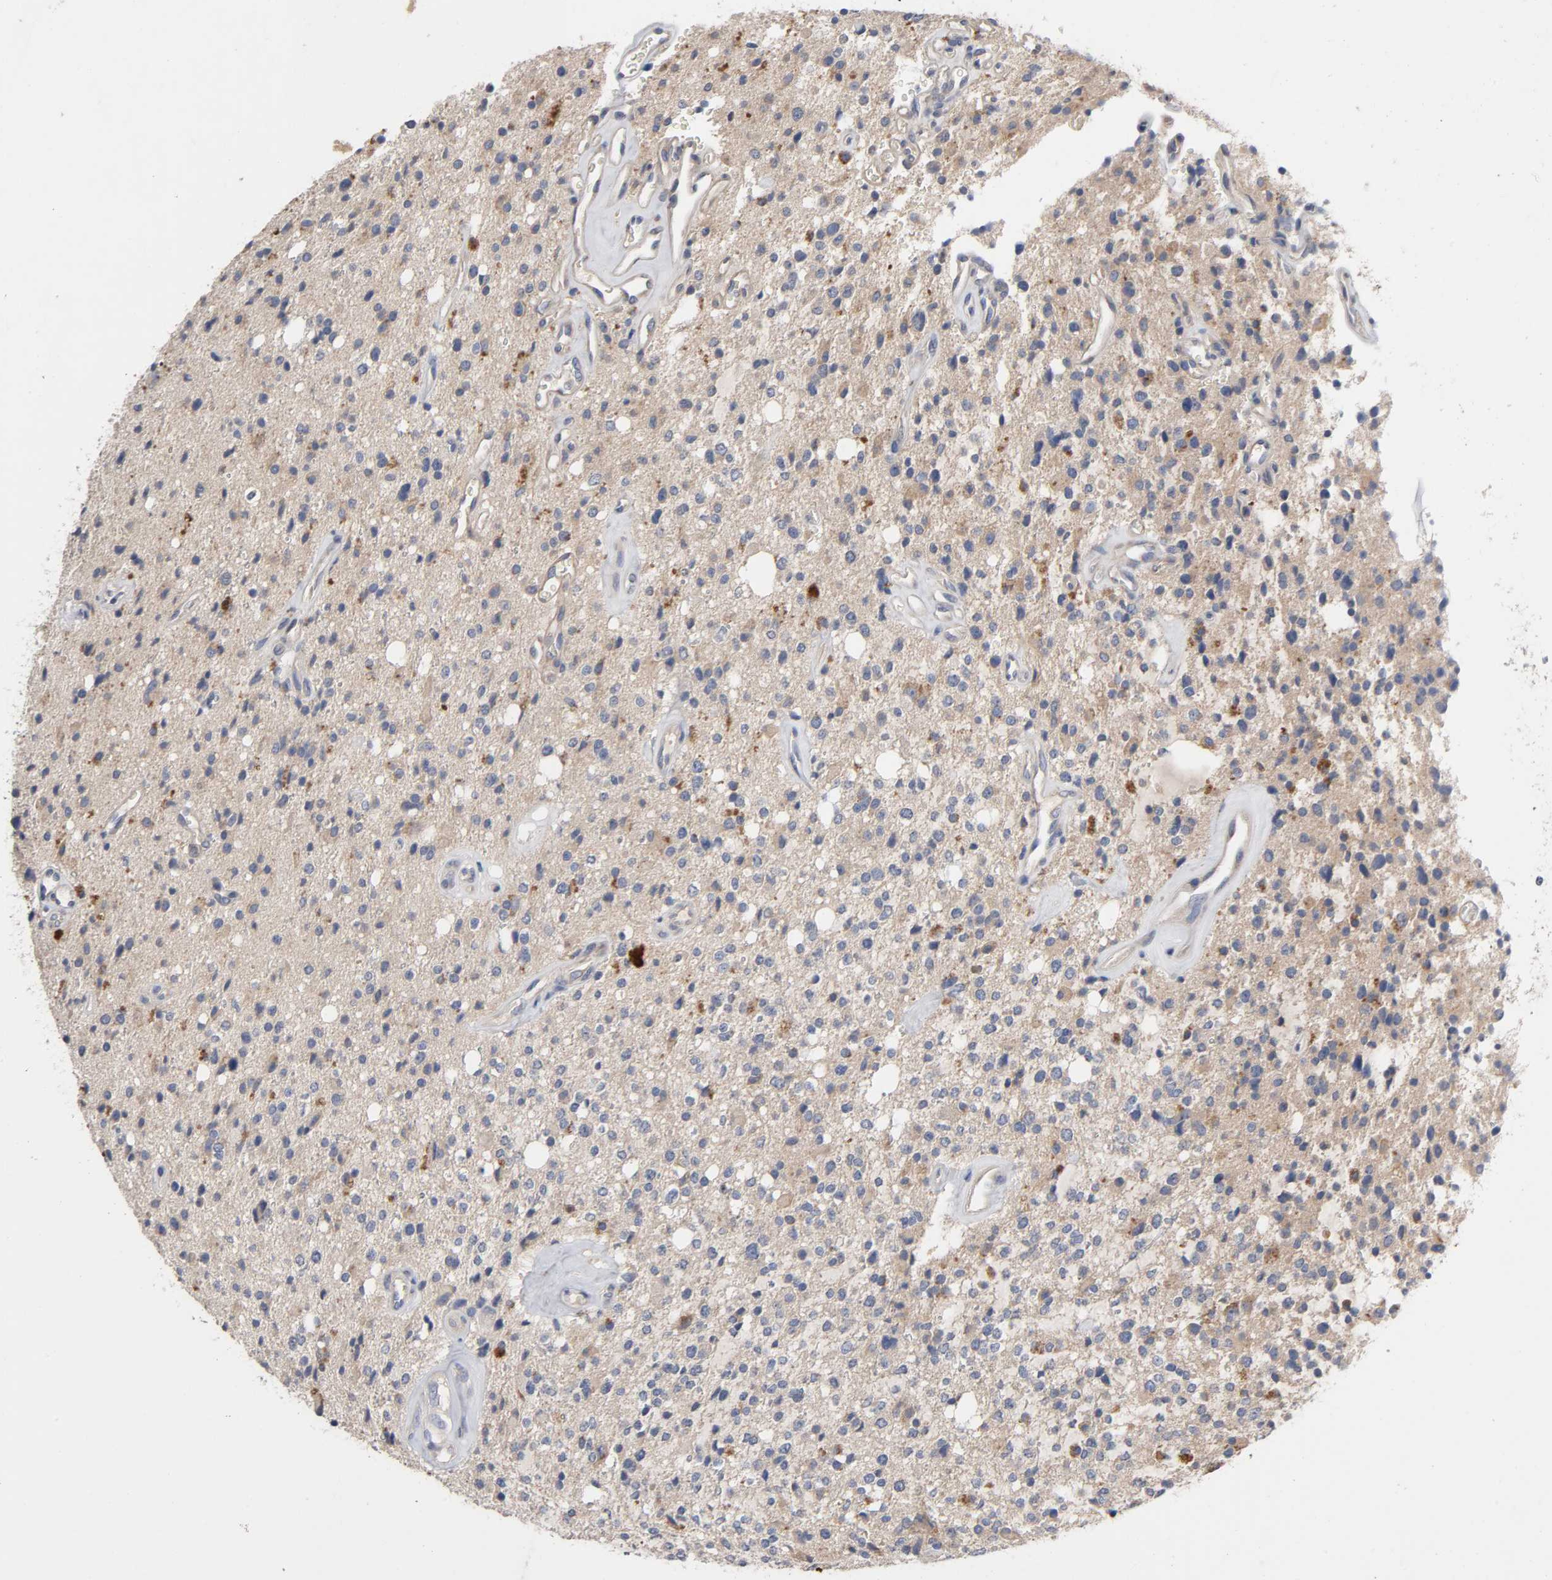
{"staining": {"intensity": "negative", "quantity": "none", "location": "none"}, "tissue": "glioma", "cell_type": "Tumor cells", "image_type": "cancer", "snomed": [{"axis": "morphology", "description": "Glioma, malignant, High grade"}, {"axis": "topography", "description": "Brain"}], "caption": "Immunohistochemistry (IHC) image of malignant glioma (high-grade) stained for a protein (brown), which shows no positivity in tumor cells.", "gene": "CCDC134", "patient": {"sex": "male", "age": 47}}